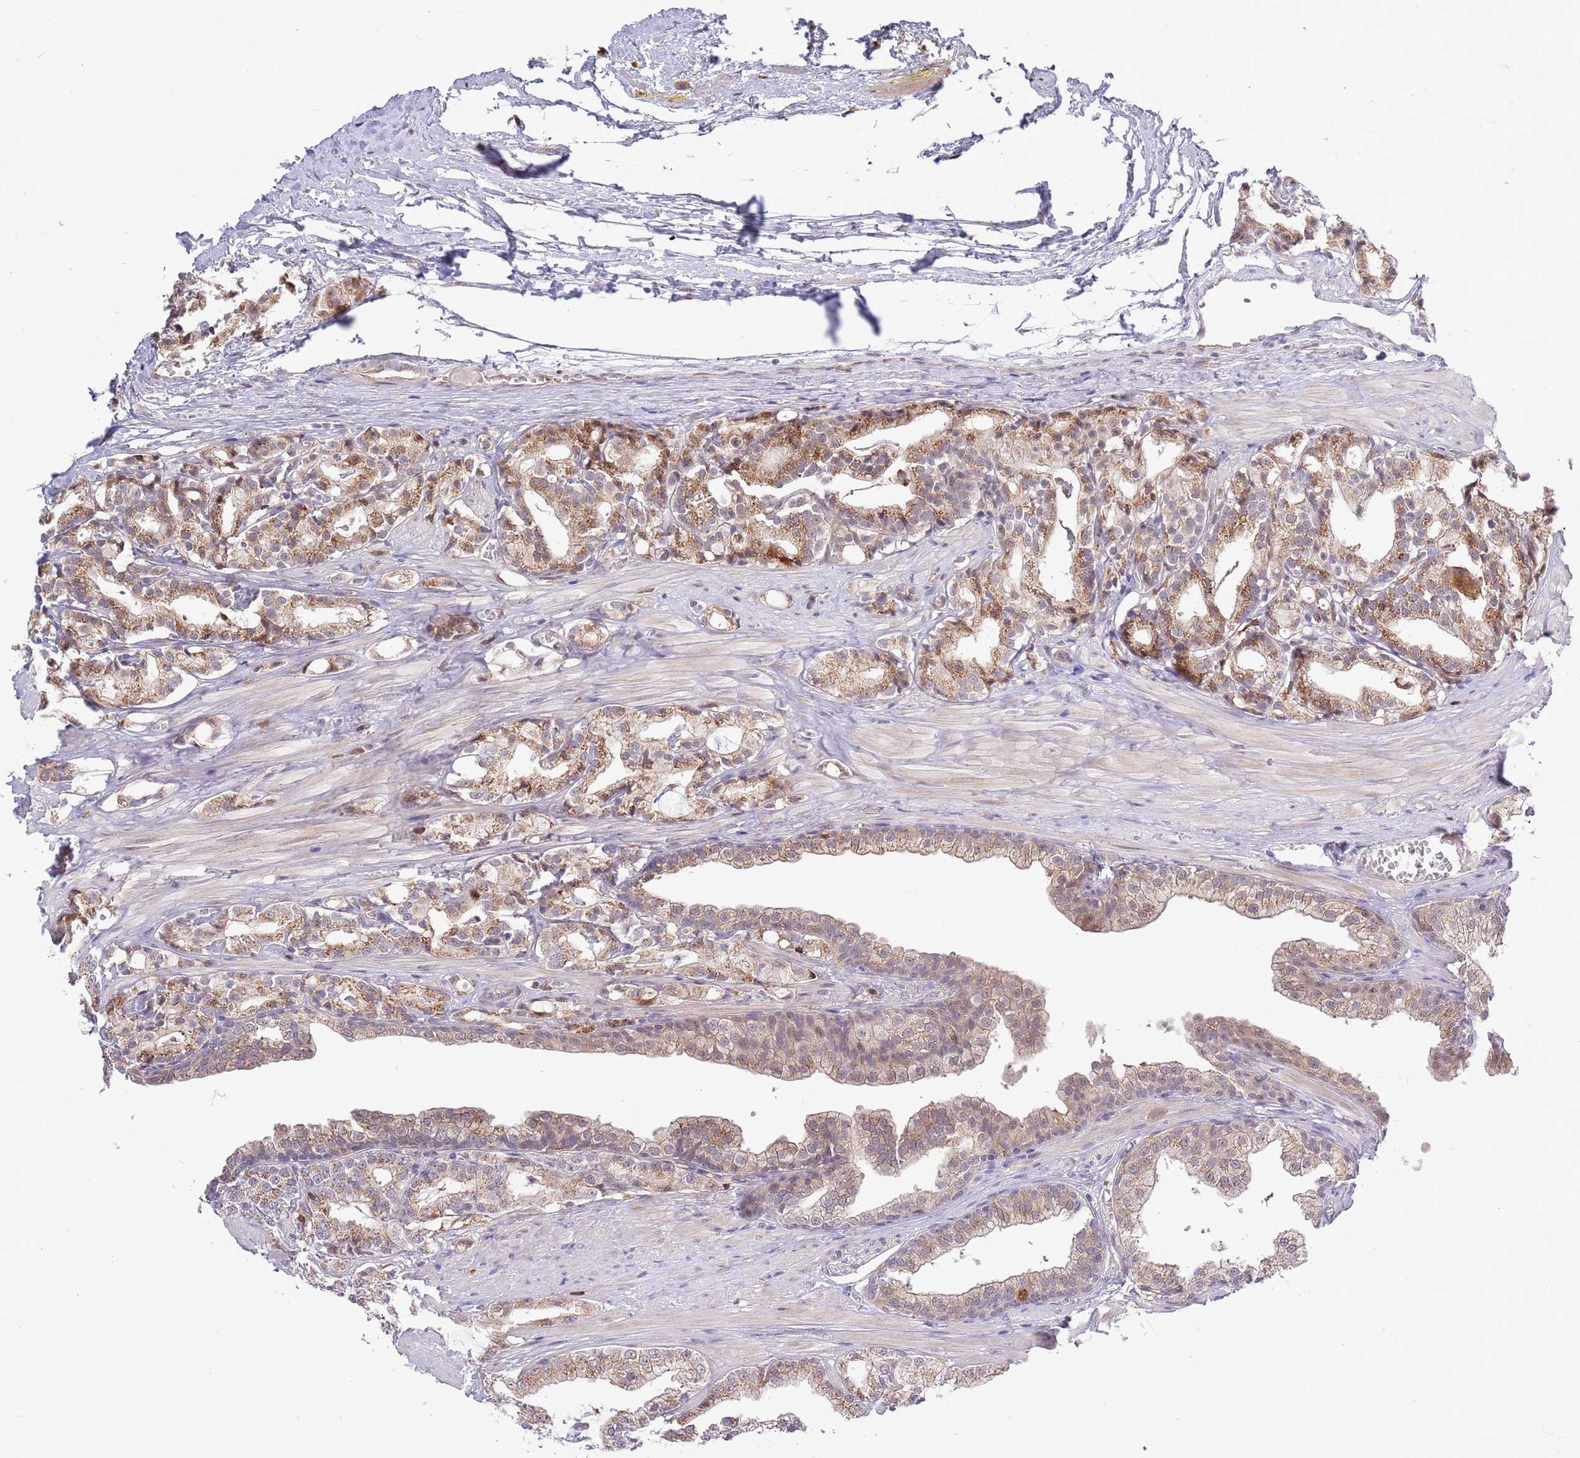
{"staining": {"intensity": "moderate", "quantity": ">75%", "location": "cytoplasmic/membranous"}, "tissue": "prostate cancer", "cell_type": "Tumor cells", "image_type": "cancer", "snomed": [{"axis": "morphology", "description": "Adenocarcinoma, High grade"}, {"axis": "topography", "description": "Prostate"}], "caption": "High-grade adenocarcinoma (prostate) stained for a protein displays moderate cytoplasmic/membranous positivity in tumor cells.", "gene": "CCNJL", "patient": {"sex": "male", "age": 71}}